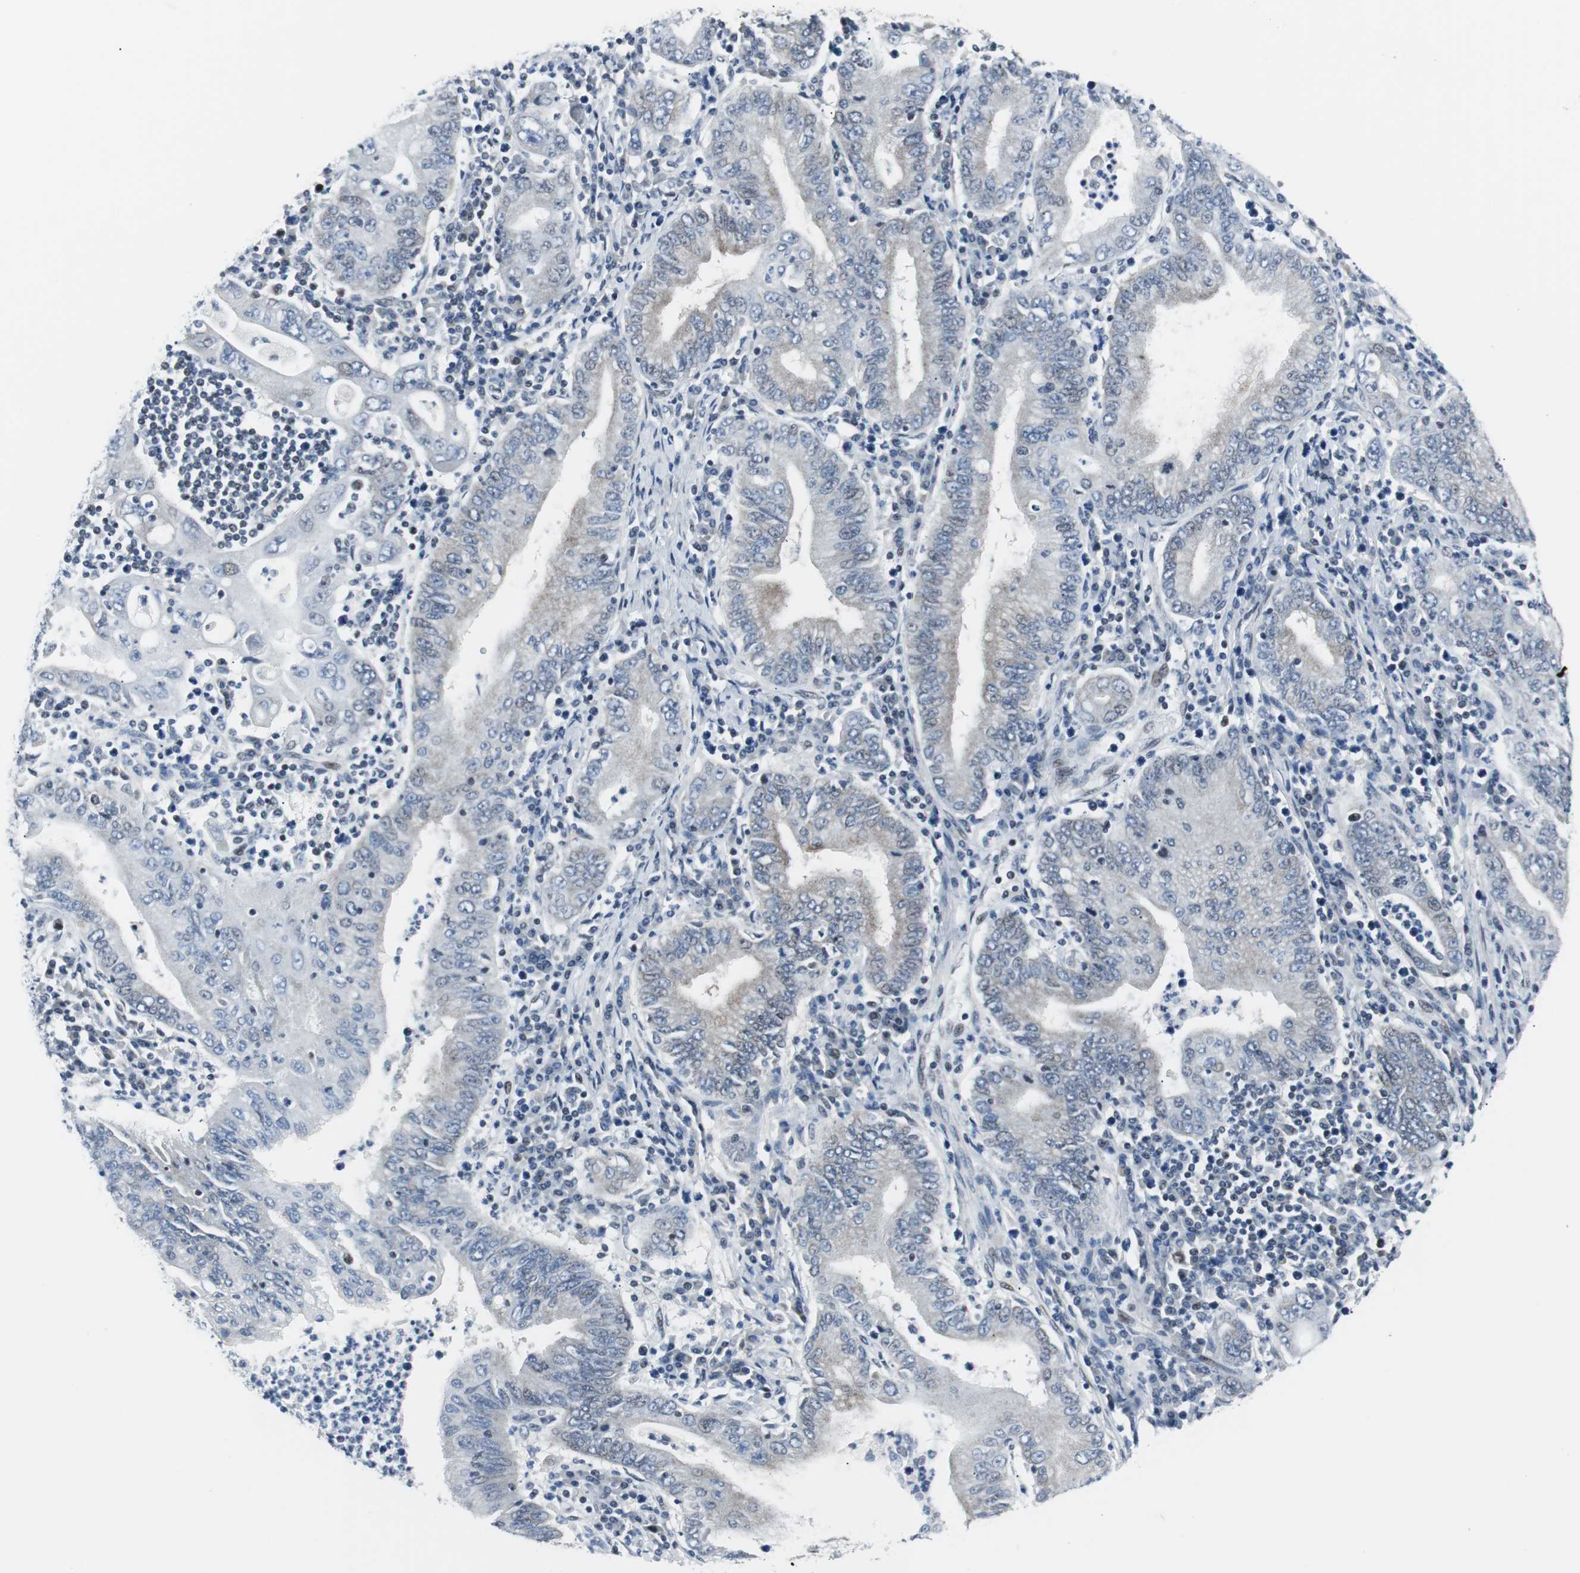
{"staining": {"intensity": "weak", "quantity": "<25%", "location": "cytoplasmic/membranous,nuclear"}, "tissue": "stomach cancer", "cell_type": "Tumor cells", "image_type": "cancer", "snomed": [{"axis": "morphology", "description": "Normal tissue, NOS"}, {"axis": "morphology", "description": "Adenocarcinoma, NOS"}, {"axis": "topography", "description": "Esophagus"}, {"axis": "topography", "description": "Stomach, upper"}, {"axis": "topography", "description": "Peripheral nerve tissue"}], "caption": "Immunohistochemical staining of stomach cancer displays no significant positivity in tumor cells. The staining is performed using DAB brown chromogen with nuclei counter-stained in using hematoxylin.", "gene": "MTA1", "patient": {"sex": "male", "age": 62}}